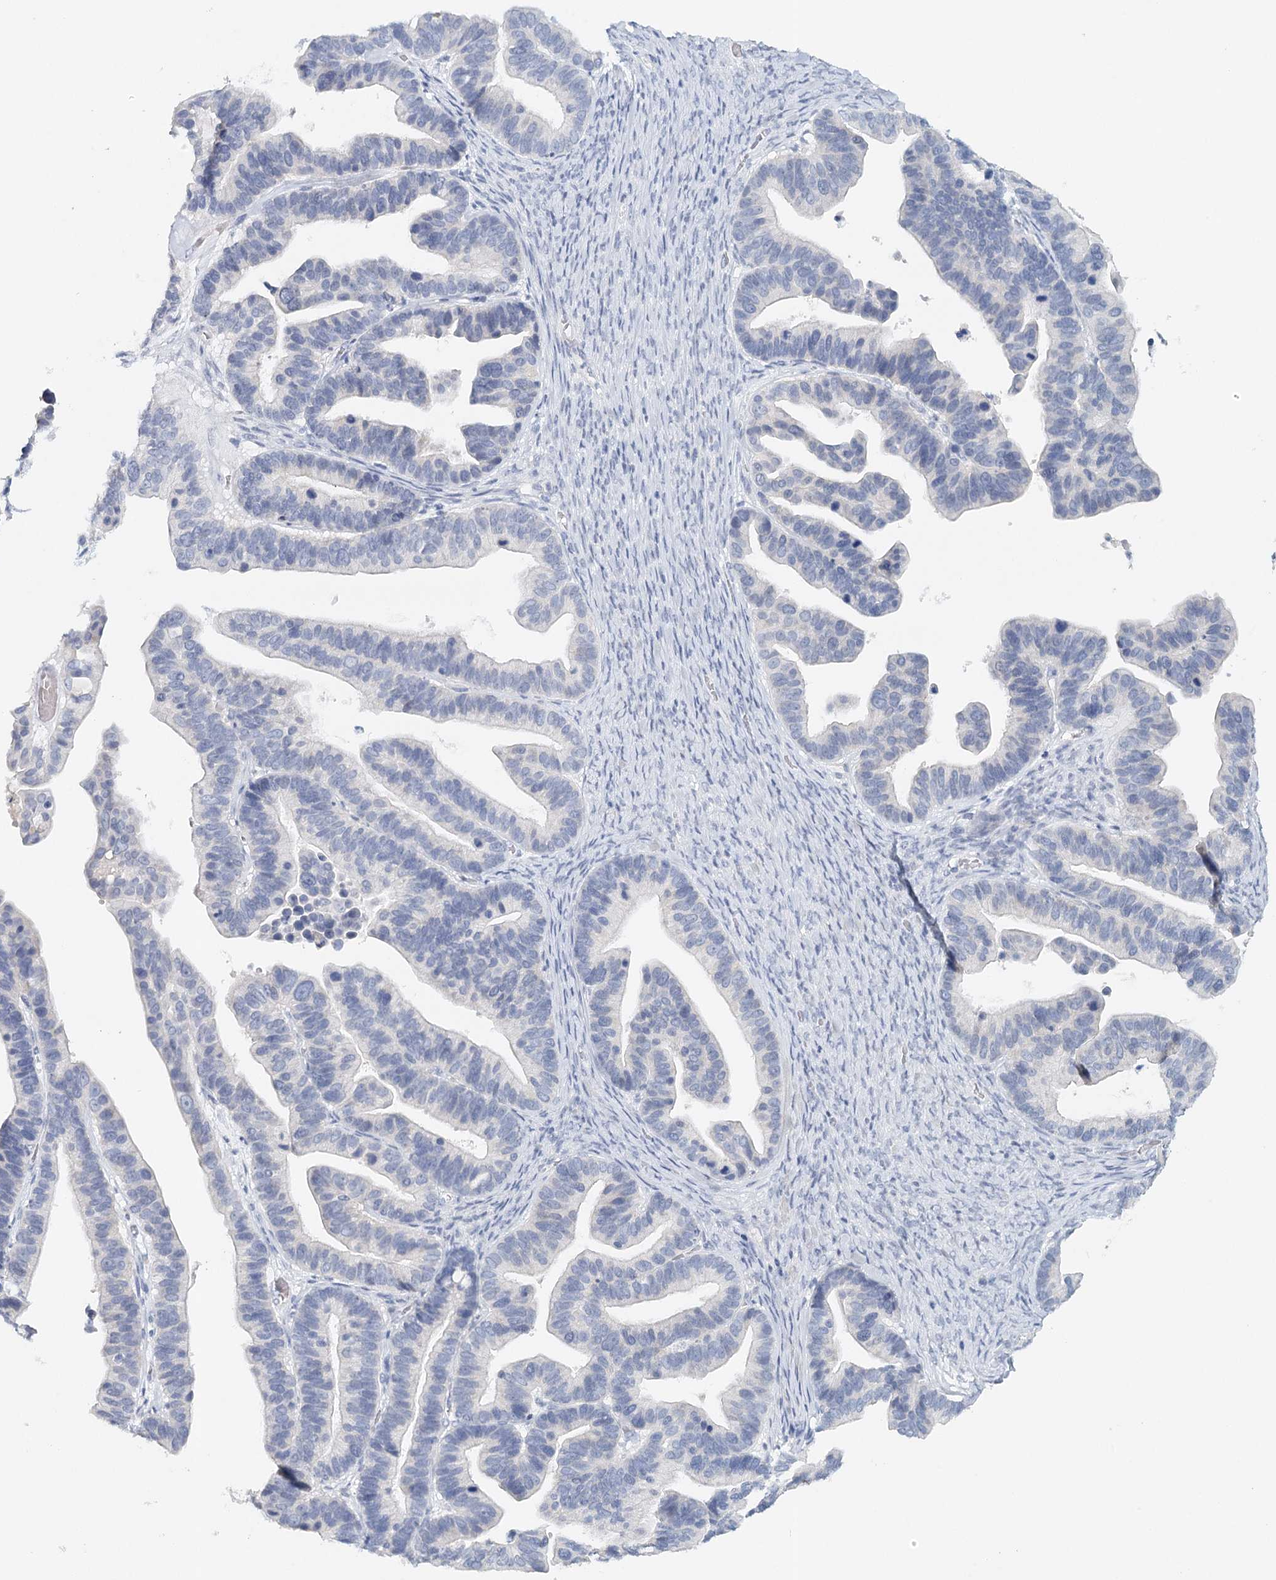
{"staining": {"intensity": "negative", "quantity": "none", "location": "none"}, "tissue": "ovarian cancer", "cell_type": "Tumor cells", "image_type": "cancer", "snomed": [{"axis": "morphology", "description": "Cystadenocarcinoma, serous, NOS"}, {"axis": "topography", "description": "Ovary"}], "caption": "This micrograph is of ovarian cancer stained with immunohistochemistry to label a protein in brown with the nuclei are counter-stained blue. There is no staining in tumor cells.", "gene": "HSPA4L", "patient": {"sex": "female", "age": 56}}